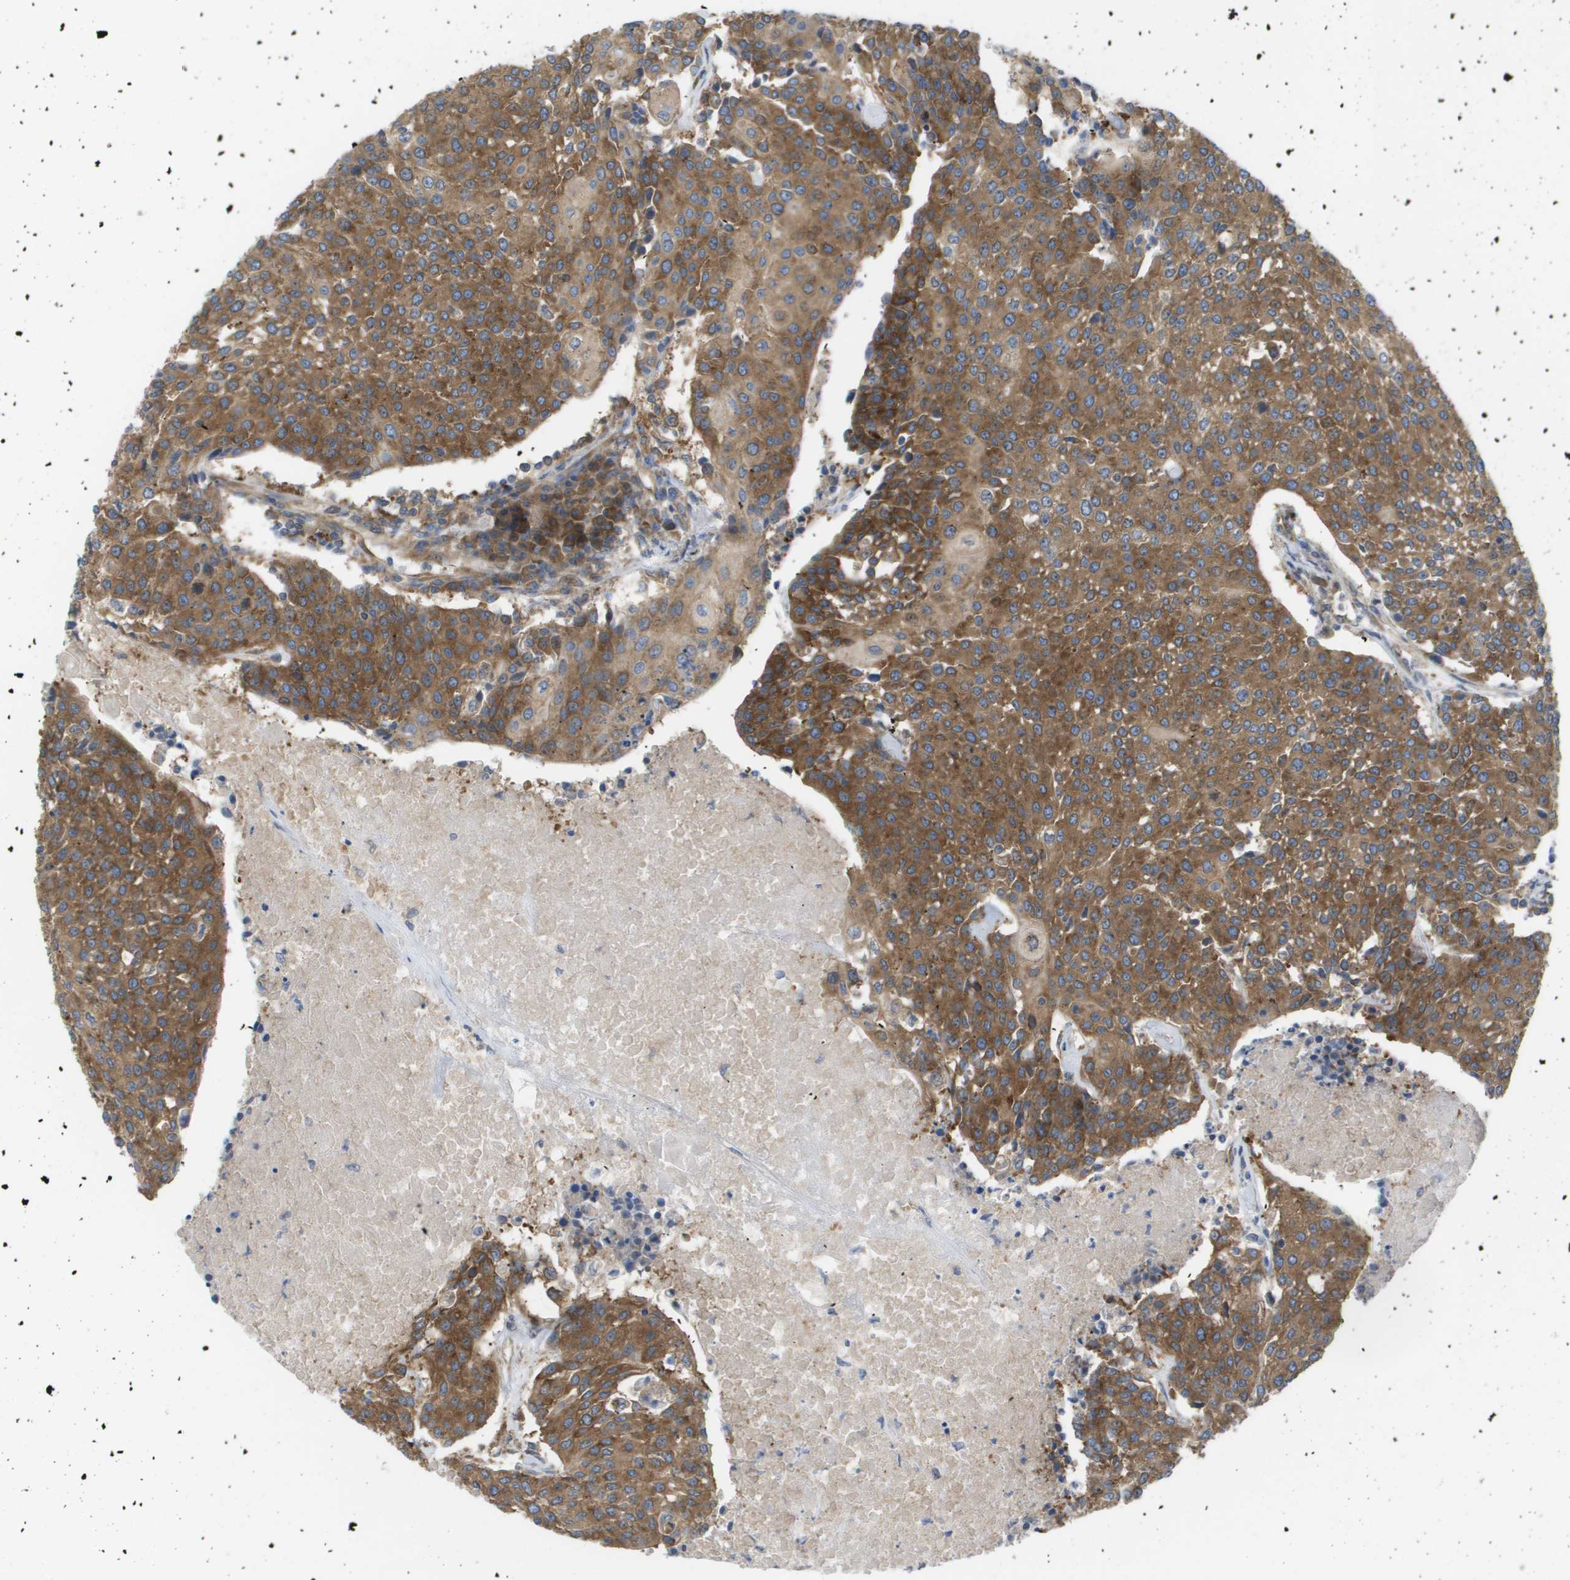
{"staining": {"intensity": "moderate", "quantity": ">75%", "location": "cytoplasmic/membranous"}, "tissue": "urothelial cancer", "cell_type": "Tumor cells", "image_type": "cancer", "snomed": [{"axis": "morphology", "description": "Urothelial carcinoma, High grade"}, {"axis": "topography", "description": "Urinary bladder"}], "caption": "A medium amount of moderate cytoplasmic/membranous positivity is seen in approximately >75% of tumor cells in urothelial carcinoma (high-grade) tissue.", "gene": "EIF4G2", "patient": {"sex": "female", "age": 85}}